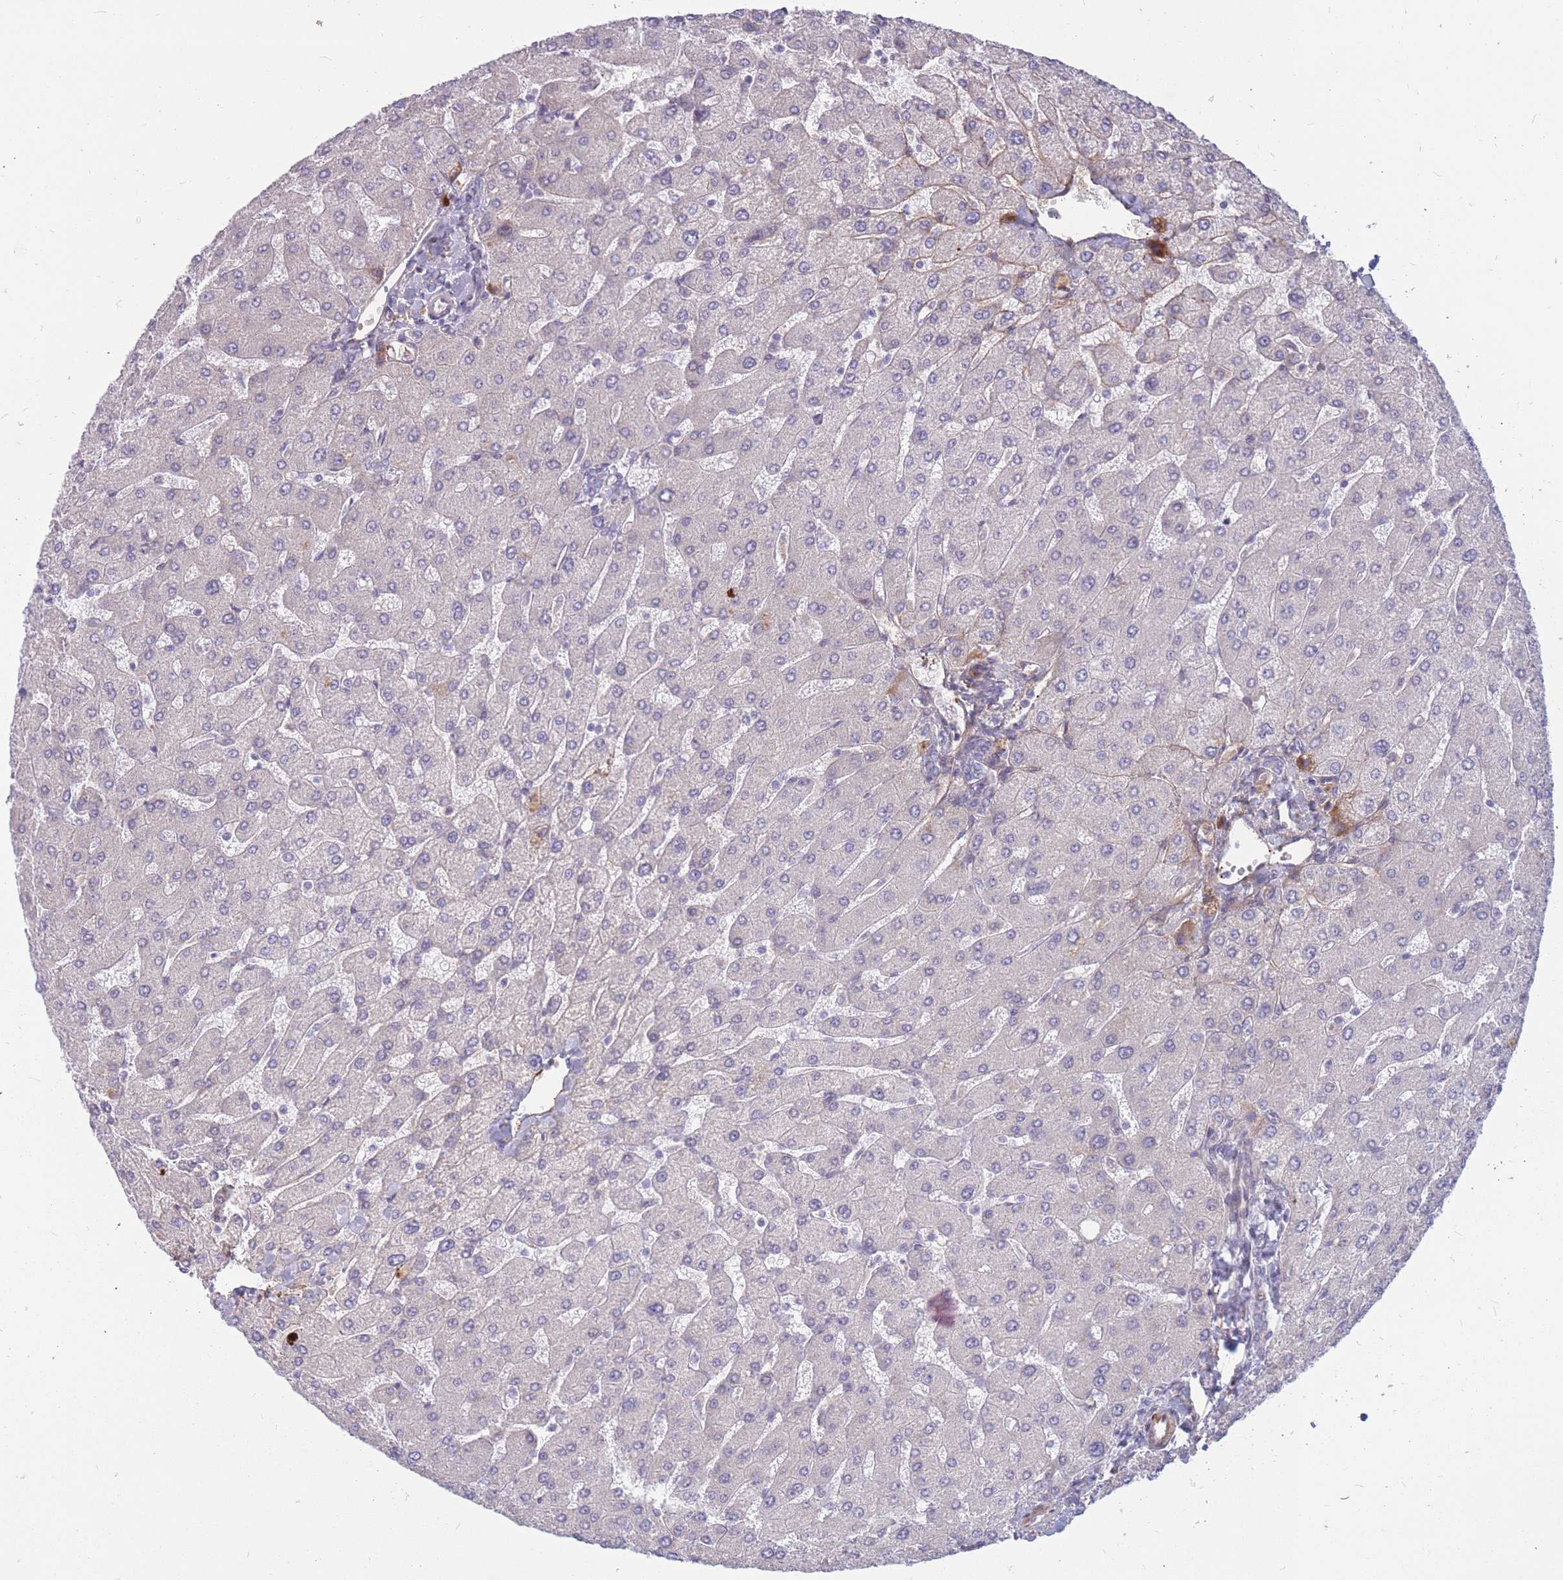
{"staining": {"intensity": "negative", "quantity": "none", "location": "none"}, "tissue": "liver", "cell_type": "Cholangiocytes", "image_type": "normal", "snomed": [{"axis": "morphology", "description": "Normal tissue, NOS"}, {"axis": "topography", "description": "Liver"}], "caption": "A micrograph of human liver is negative for staining in cholangiocytes. The staining is performed using DAB brown chromogen with nuclei counter-stained in using hematoxylin.", "gene": "ADD2", "patient": {"sex": "male", "age": 55}}